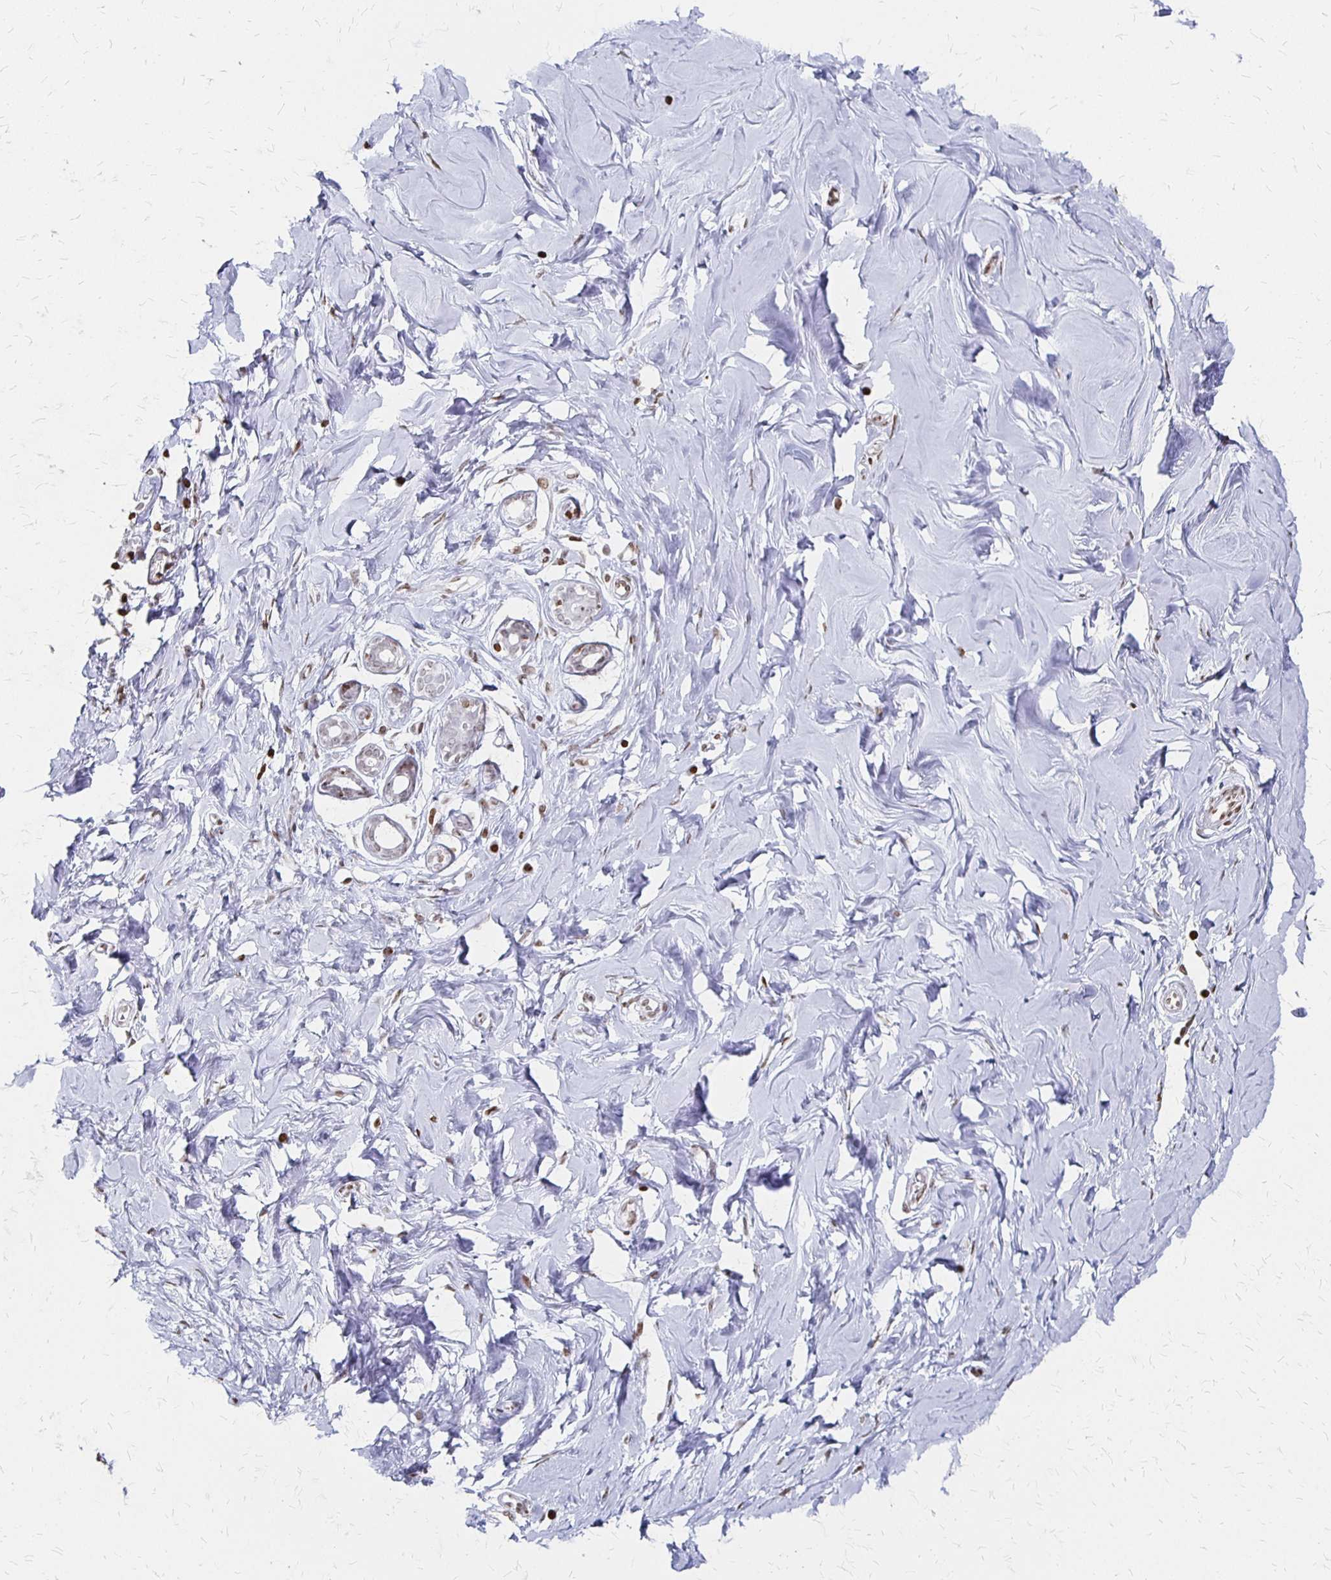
{"staining": {"intensity": "negative", "quantity": "none", "location": "none"}, "tissue": "breast", "cell_type": "Adipocytes", "image_type": "normal", "snomed": [{"axis": "morphology", "description": "Normal tissue, NOS"}, {"axis": "topography", "description": "Breast"}], "caption": "Adipocytes show no significant protein staining in normal breast.", "gene": "ZNF280C", "patient": {"sex": "female", "age": 27}}